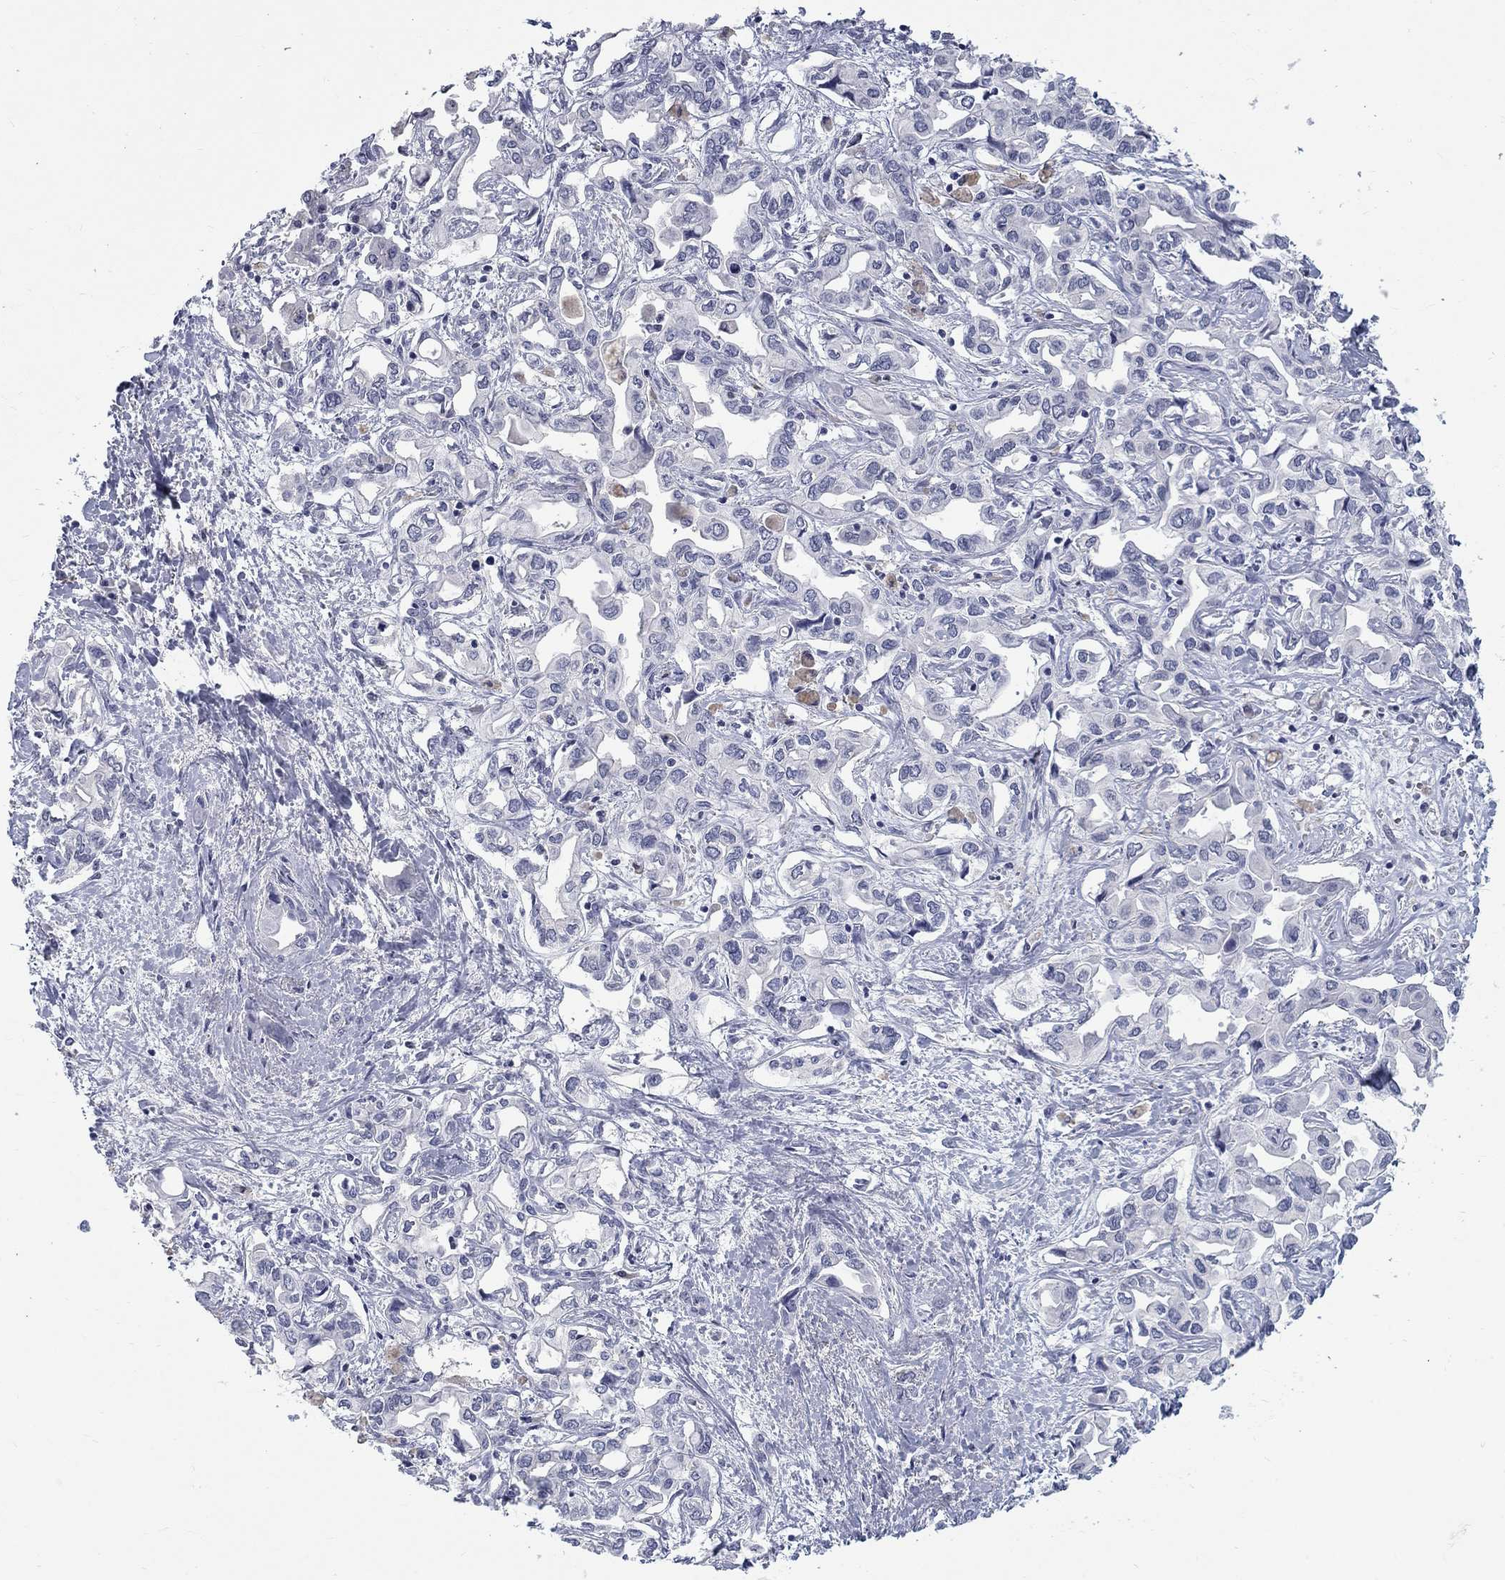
{"staining": {"intensity": "negative", "quantity": "none", "location": "none"}, "tissue": "liver cancer", "cell_type": "Tumor cells", "image_type": "cancer", "snomed": [{"axis": "morphology", "description": "Cholangiocarcinoma"}, {"axis": "topography", "description": "Liver"}], "caption": "This is an IHC micrograph of human liver cancer (cholangiocarcinoma). There is no expression in tumor cells.", "gene": "PTH1R", "patient": {"sex": "female", "age": 64}}